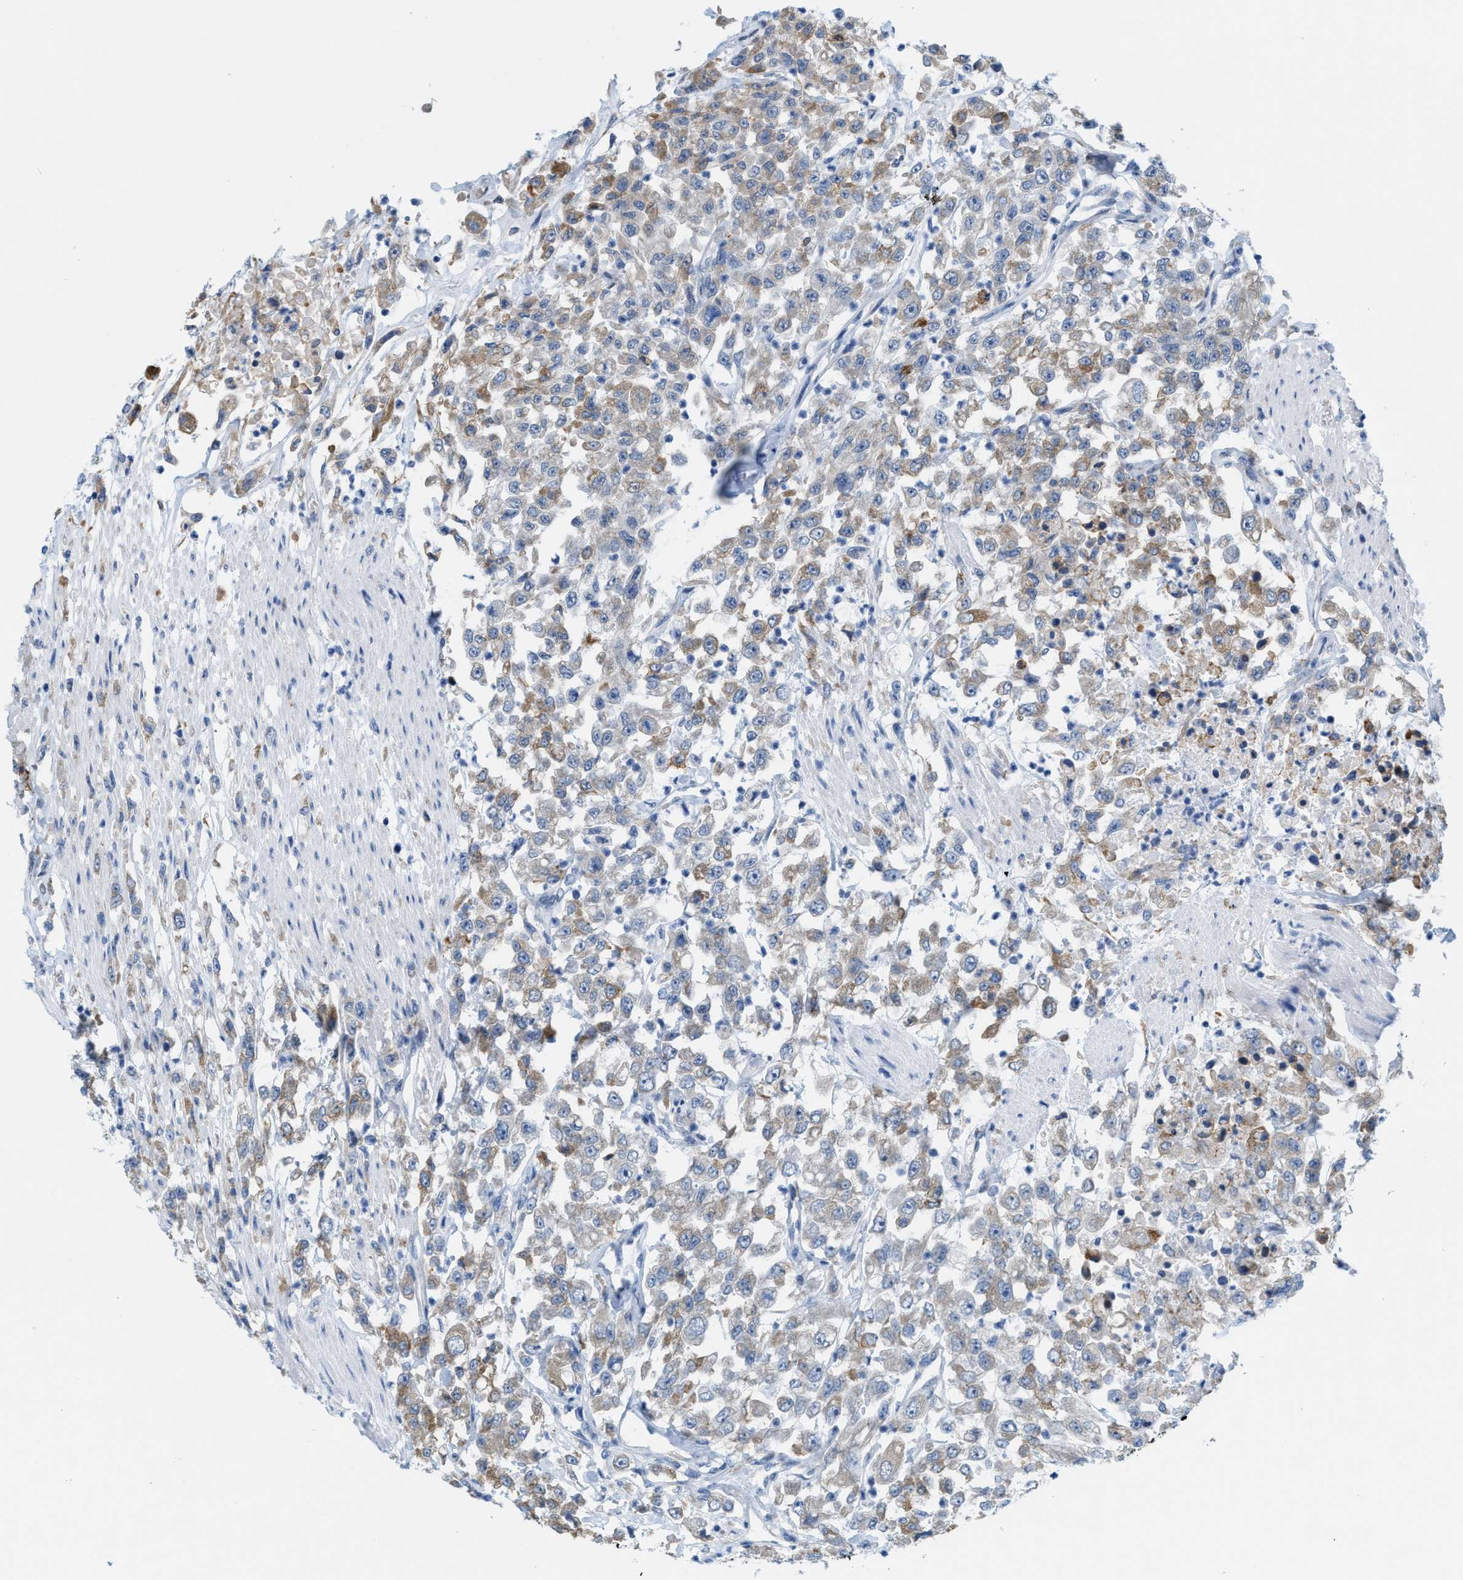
{"staining": {"intensity": "weak", "quantity": "25%-75%", "location": "cytoplasmic/membranous"}, "tissue": "urothelial cancer", "cell_type": "Tumor cells", "image_type": "cancer", "snomed": [{"axis": "morphology", "description": "Urothelial carcinoma, High grade"}, {"axis": "topography", "description": "Urinary bladder"}], "caption": "The image displays a brown stain indicating the presence of a protein in the cytoplasmic/membranous of tumor cells in urothelial cancer. (DAB (3,3'-diaminobenzidine) IHC, brown staining for protein, blue staining for nuclei).", "gene": "KIFC3", "patient": {"sex": "male", "age": 46}}